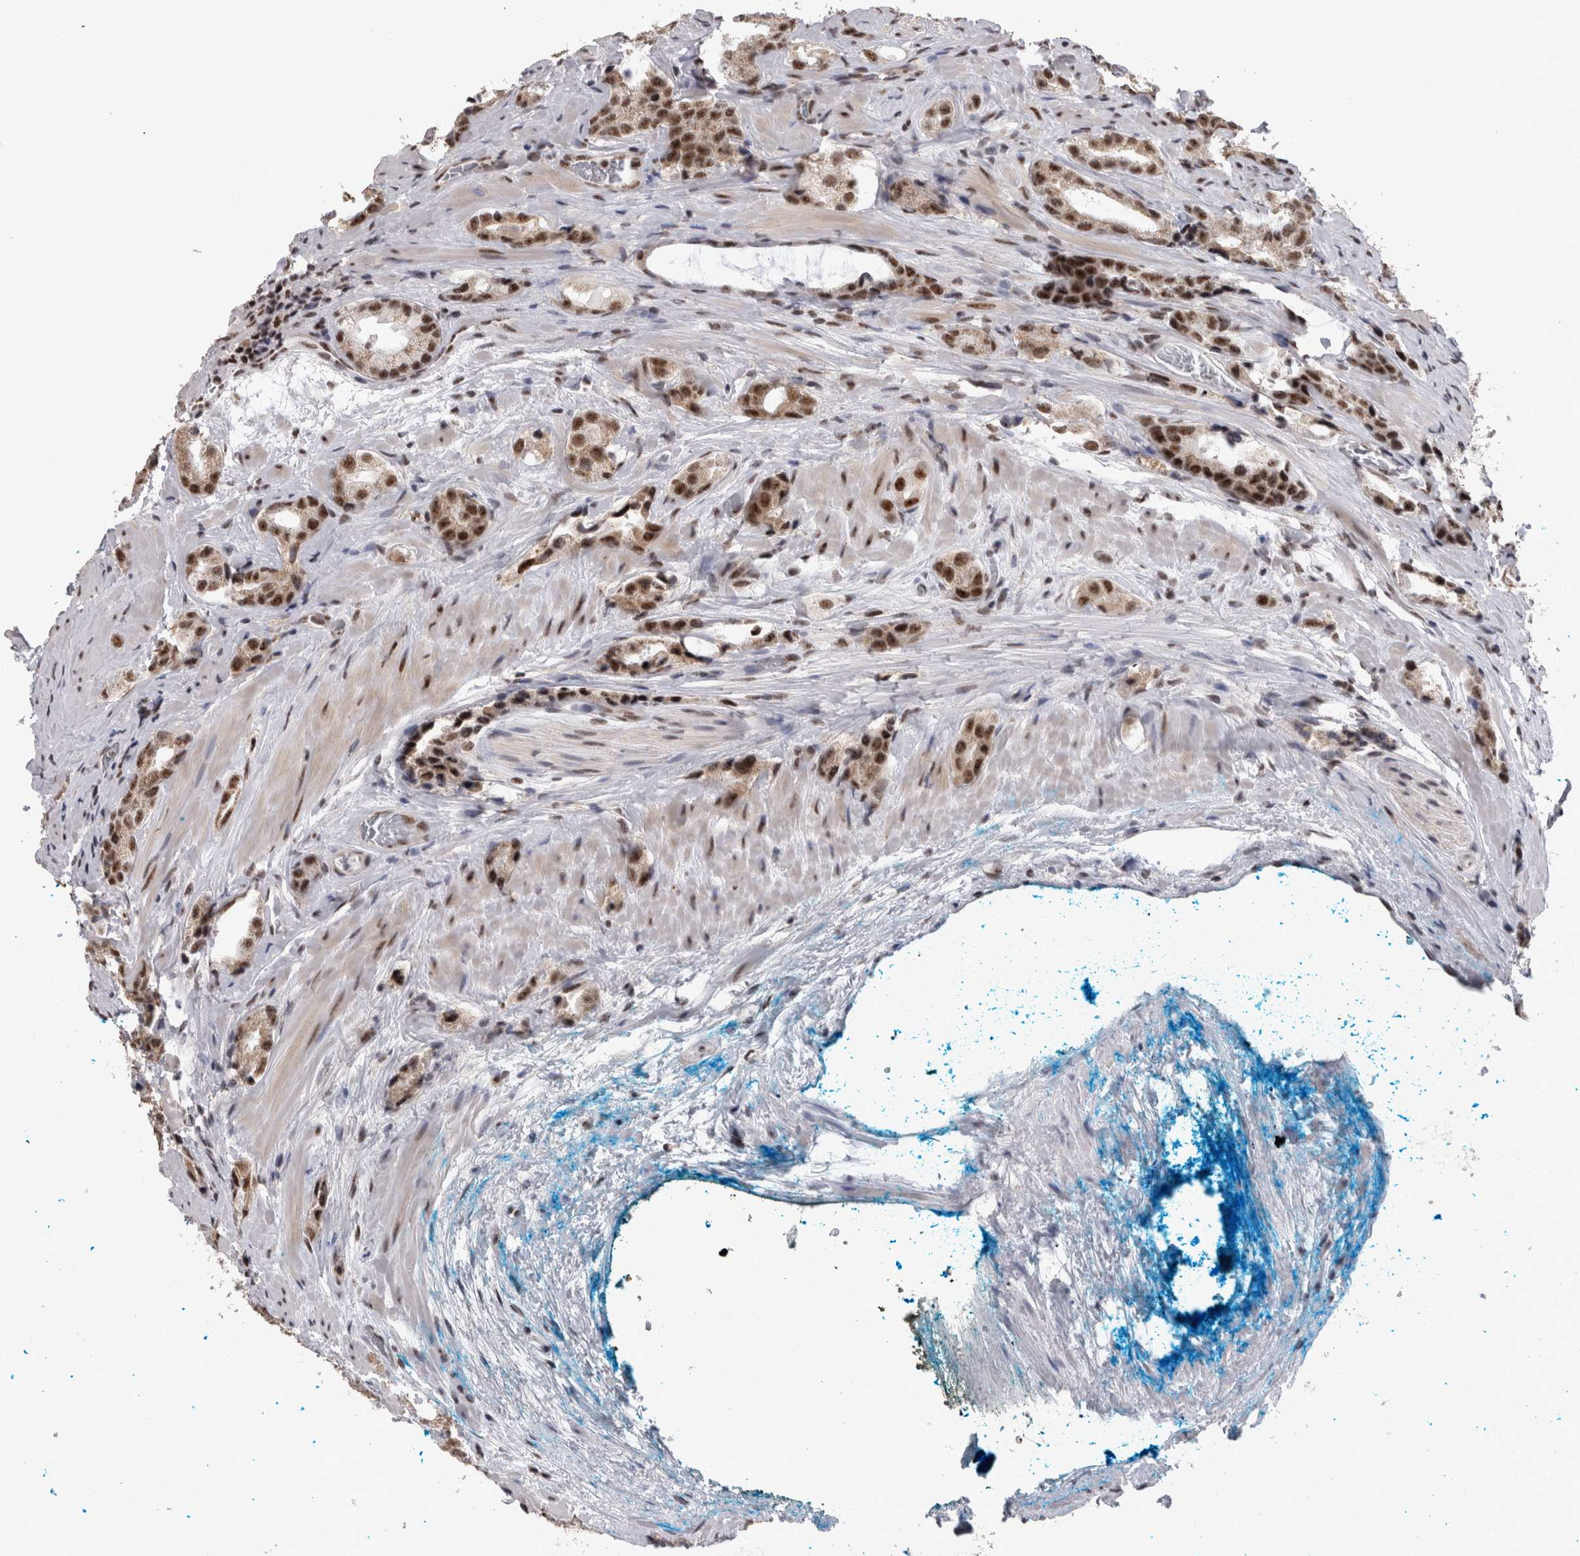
{"staining": {"intensity": "moderate", "quantity": ">75%", "location": "nuclear"}, "tissue": "prostate cancer", "cell_type": "Tumor cells", "image_type": "cancer", "snomed": [{"axis": "morphology", "description": "Adenocarcinoma, High grade"}, {"axis": "topography", "description": "Prostate"}], "caption": "Protein expression analysis of prostate cancer (high-grade adenocarcinoma) shows moderate nuclear staining in about >75% of tumor cells.", "gene": "CDK11A", "patient": {"sex": "male", "age": 63}}